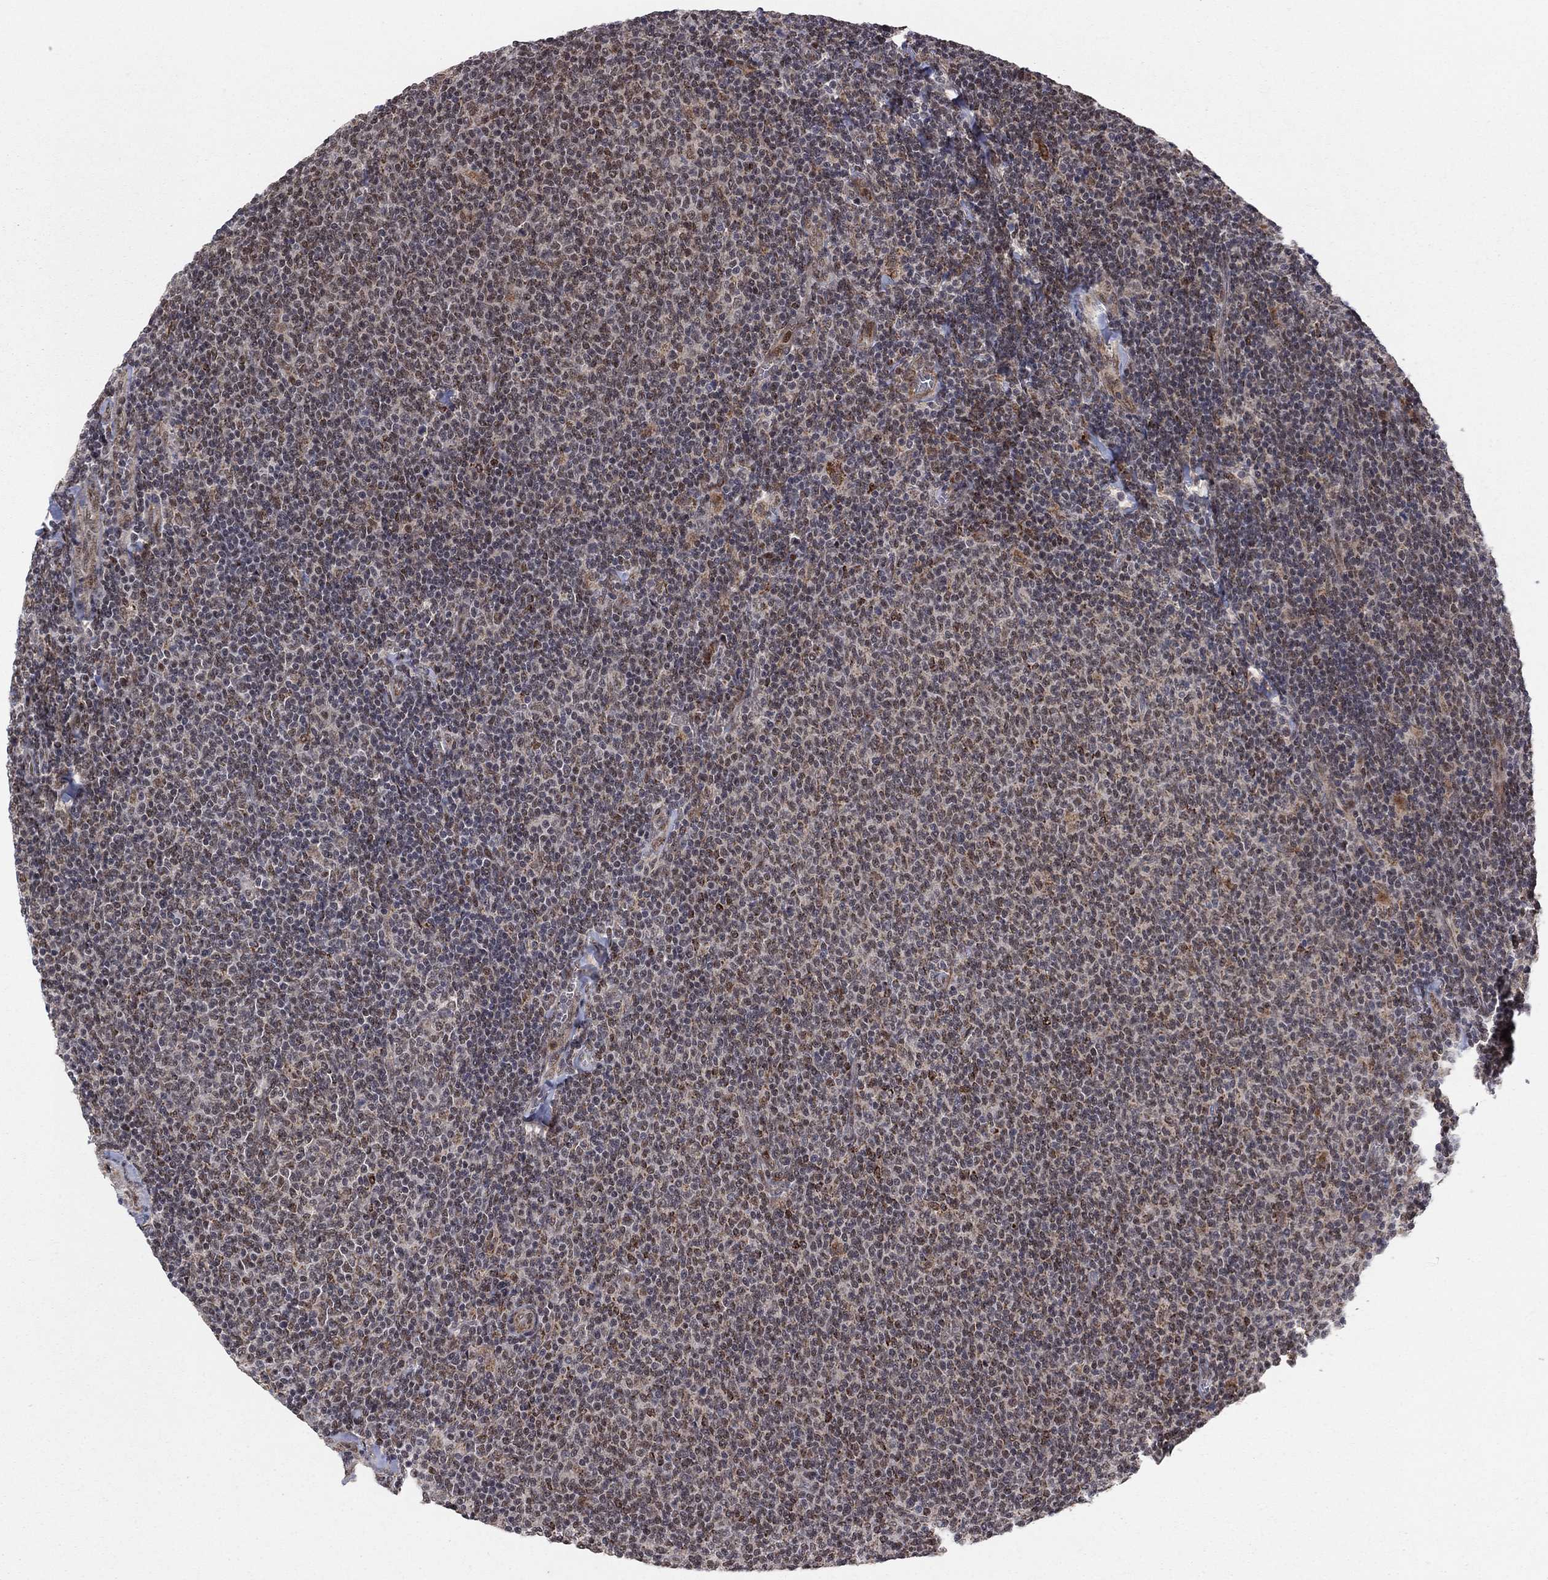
{"staining": {"intensity": "moderate", "quantity": ">75%", "location": "cytoplasmic/membranous"}, "tissue": "lymphoma", "cell_type": "Tumor cells", "image_type": "cancer", "snomed": [{"axis": "morphology", "description": "Malignant lymphoma, non-Hodgkin's type, Low grade"}, {"axis": "topography", "description": "Lymph node"}], "caption": "A high-resolution micrograph shows IHC staining of low-grade malignant lymphoma, non-Hodgkin's type, which shows moderate cytoplasmic/membranous staining in about >75% of tumor cells. (brown staining indicates protein expression, while blue staining denotes nuclei).", "gene": "ZNF395", "patient": {"sex": "male", "age": 52}}